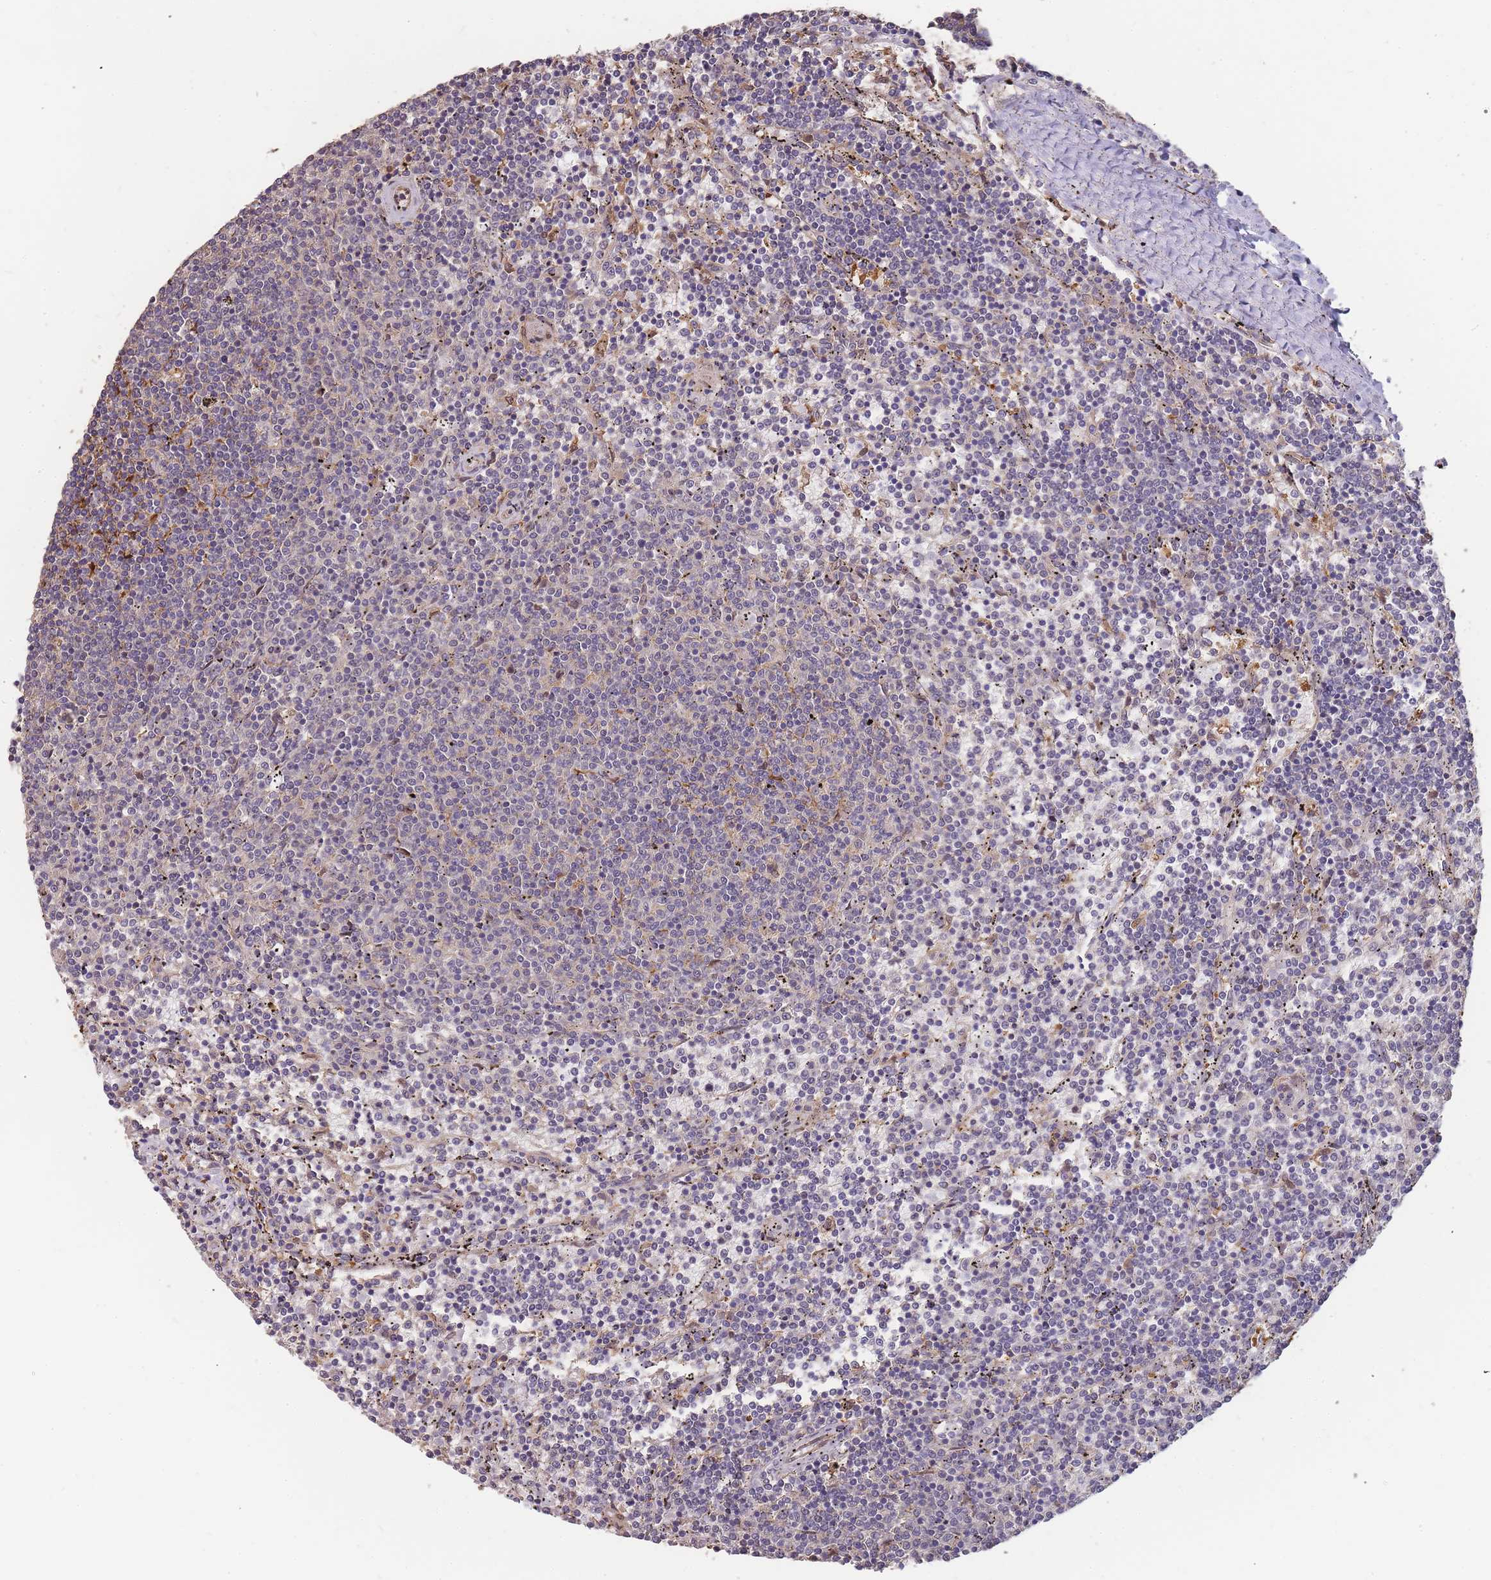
{"staining": {"intensity": "negative", "quantity": "none", "location": "none"}, "tissue": "lymphoma", "cell_type": "Tumor cells", "image_type": "cancer", "snomed": [{"axis": "morphology", "description": "Malignant lymphoma, non-Hodgkin's type, Low grade"}, {"axis": "topography", "description": "Spleen"}], "caption": "DAB immunohistochemical staining of malignant lymphoma, non-Hodgkin's type (low-grade) displays no significant expression in tumor cells. (DAB IHC, high magnification).", "gene": "CDKN2AIPNL", "patient": {"sex": "female", "age": 50}}